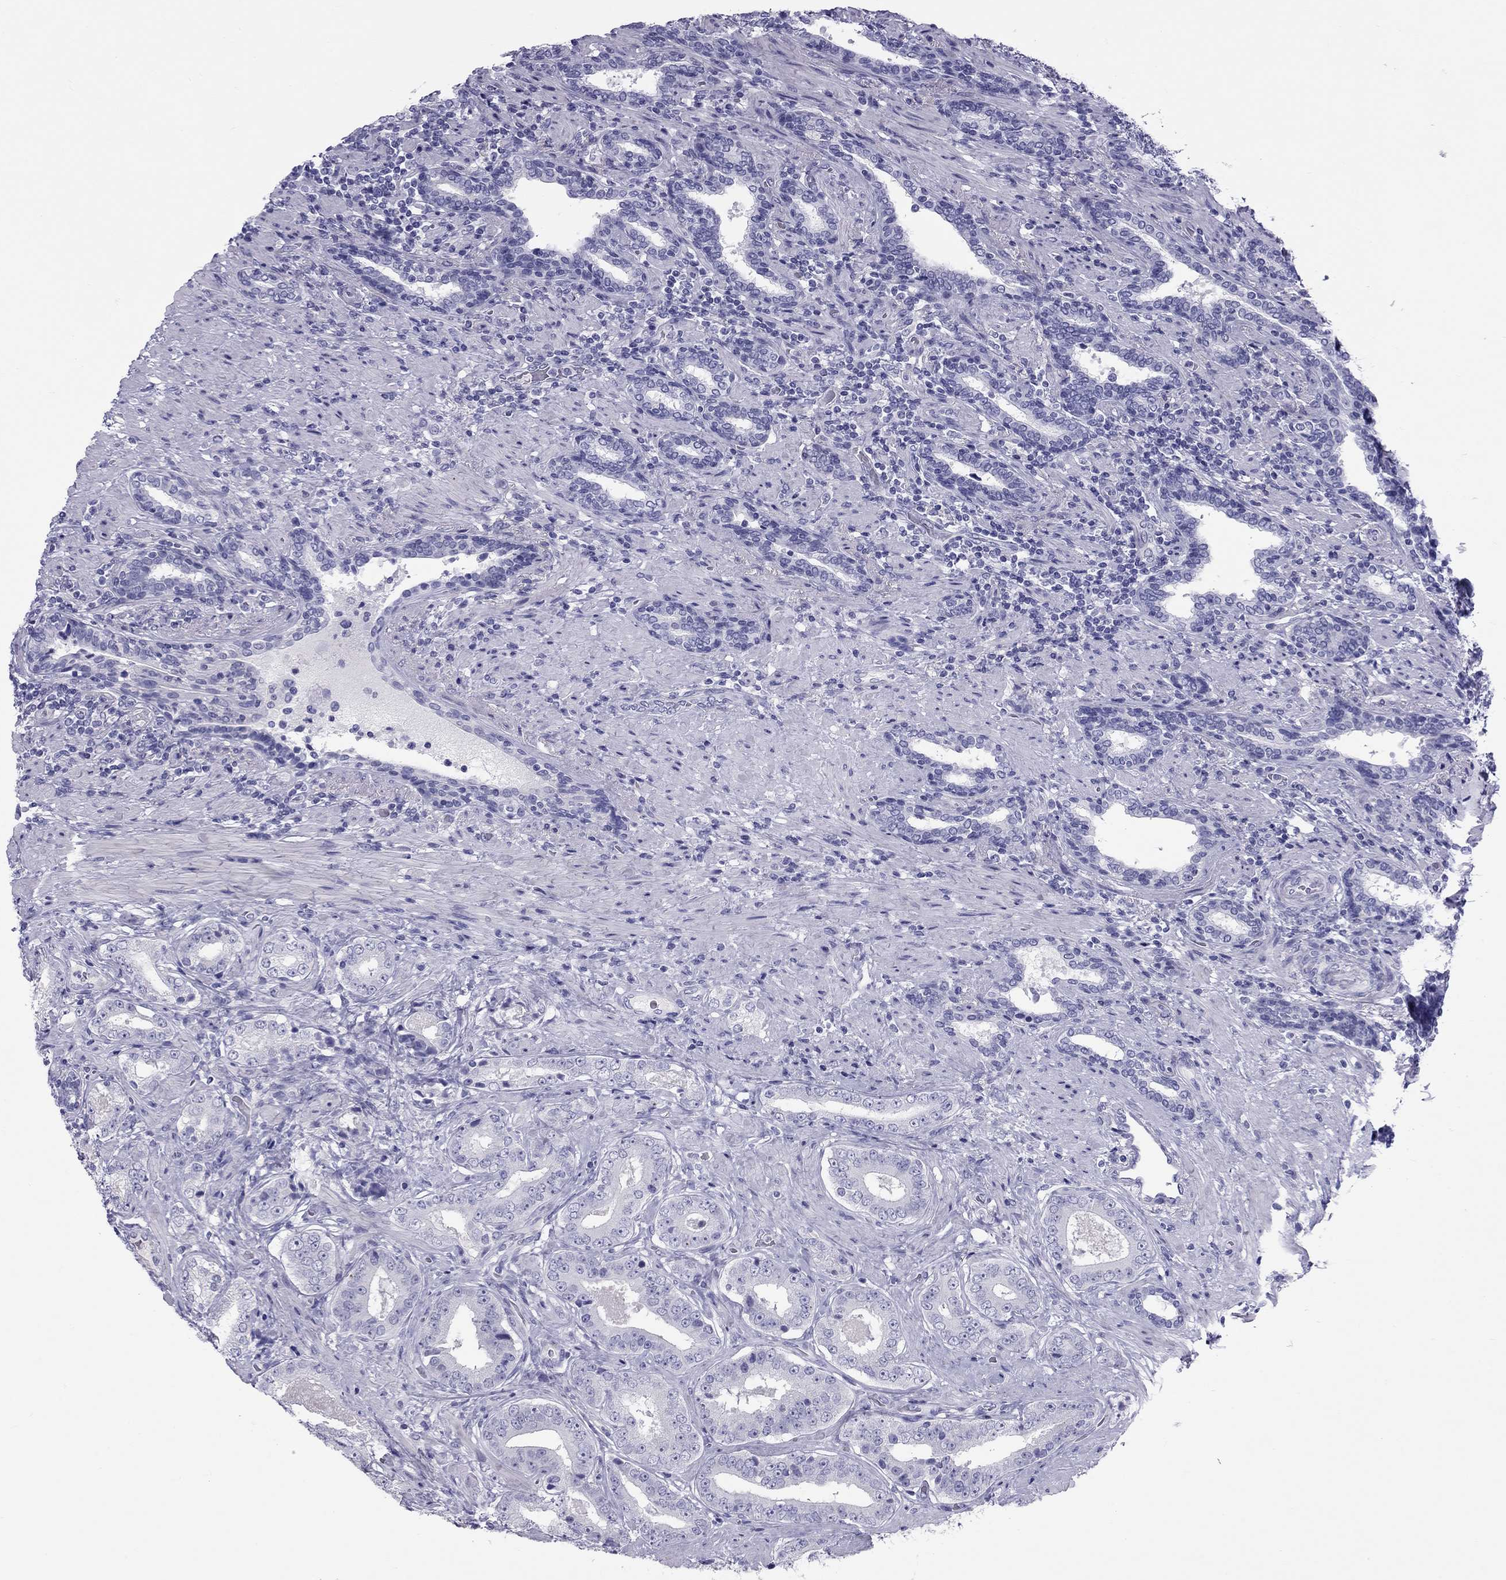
{"staining": {"intensity": "negative", "quantity": "none", "location": "none"}, "tissue": "prostate cancer", "cell_type": "Tumor cells", "image_type": "cancer", "snomed": [{"axis": "morphology", "description": "Adenocarcinoma, Low grade"}, {"axis": "topography", "description": "Prostate and seminal vesicle, NOS"}], "caption": "This histopathology image is of prostate cancer (low-grade adenocarcinoma) stained with IHC to label a protein in brown with the nuclei are counter-stained blue. There is no expression in tumor cells. (Immunohistochemistry (ihc), brightfield microscopy, high magnification).", "gene": "FSCN3", "patient": {"sex": "male", "age": 61}}